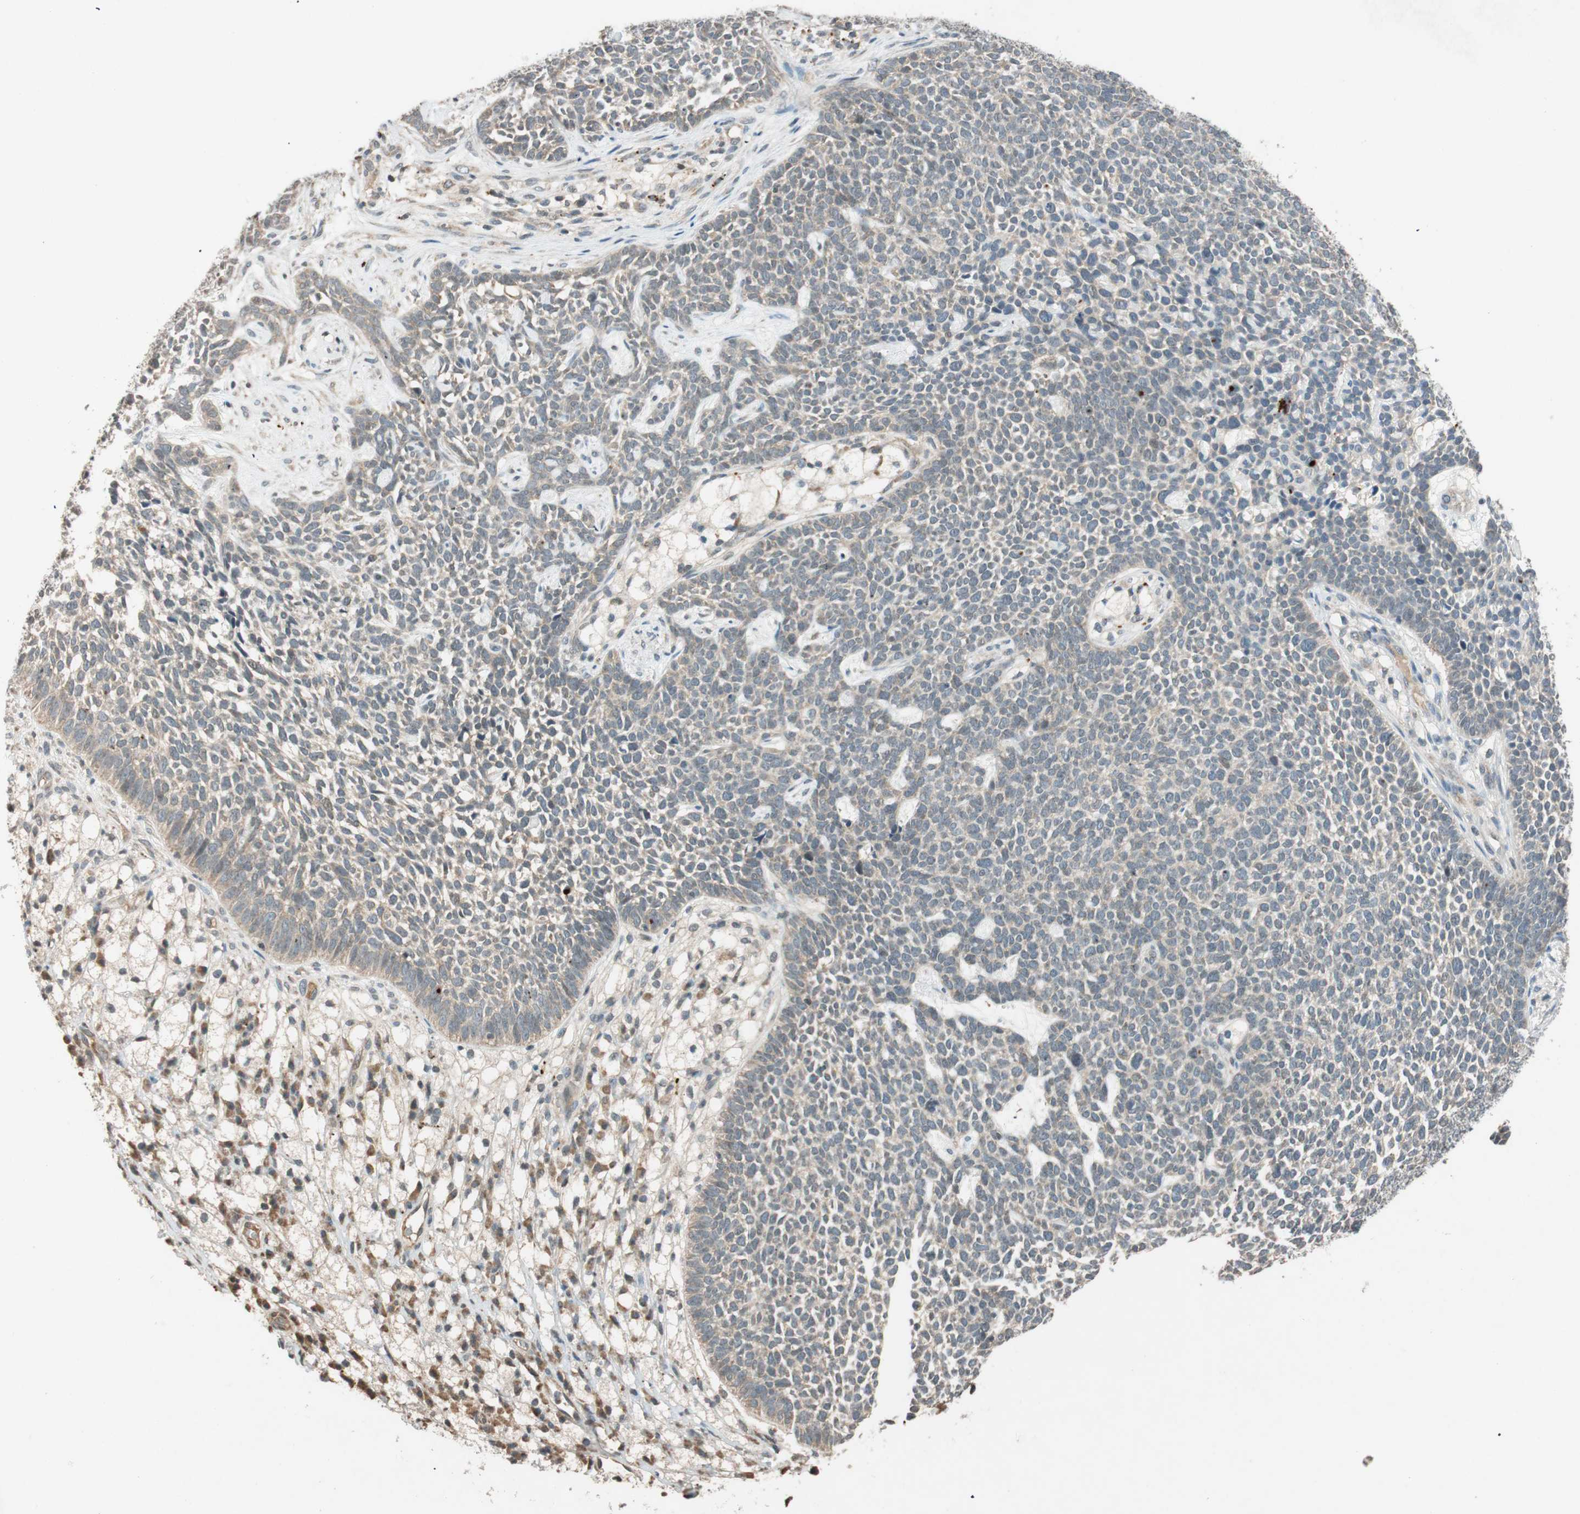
{"staining": {"intensity": "weak", "quantity": ">75%", "location": "cytoplasmic/membranous"}, "tissue": "skin cancer", "cell_type": "Tumor cells", "image_type": "cancer", "snomed": [{"axis": "morphology", "description": "Basal cell carcinoma"}, {"axis": "topography", "description": "Skin"}], "caption": "Tumor cells exhibit low levels of weak cytoplasmic/membranous staining in approximately >75% of cells in human skin cancer. The staining is performed using DAB (3,3'-diaminobenzidine) brown chromogen to label protein expression. The nuclei are counter-stained blue using hematoxylin.", "gene": "GLB1", "patient": {"sex": "female", "age": 84}}